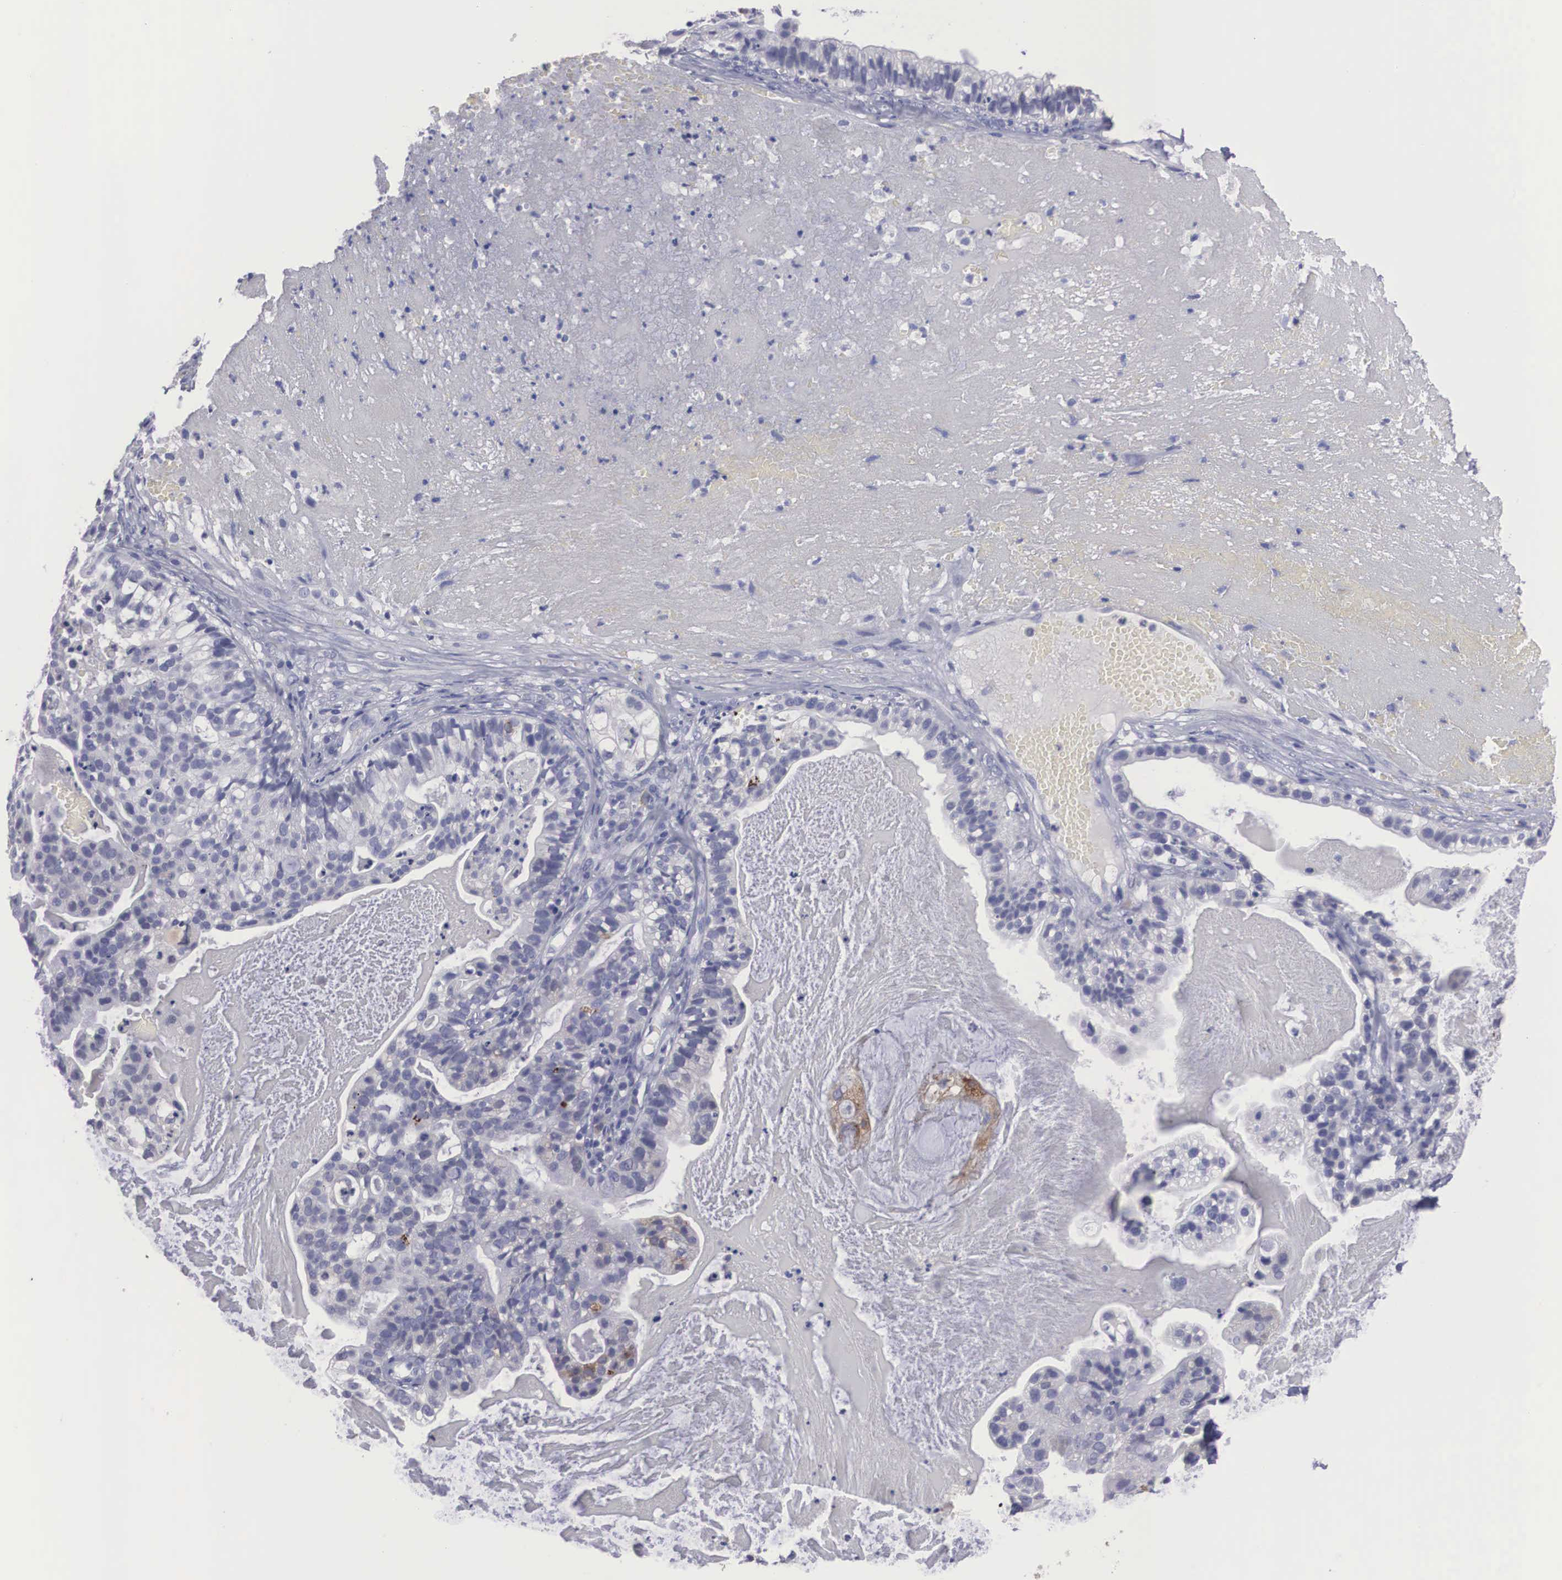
{"staining": {"intensity": "weak", "quantity": "<25%", "location": "cytoplasmic/membranous"}, "tissue": "cervical cancer", "cell_type": "Tumor cells", "image_type": "cancer", "snomed": [{"axis": "morphology", "description": "Adenocarcinoma, NOS"}, {"axis": "topography", "description": "Cervix"}], "caption": "This photomicrograph is of cervical cancer stained with immunohistochemistry to label a protein in brown with the nuclei are counter-stained blue. There is no staining in tumor cells.", "gene": "REPS2", "patient": {"sex": "female", "age": 41}}